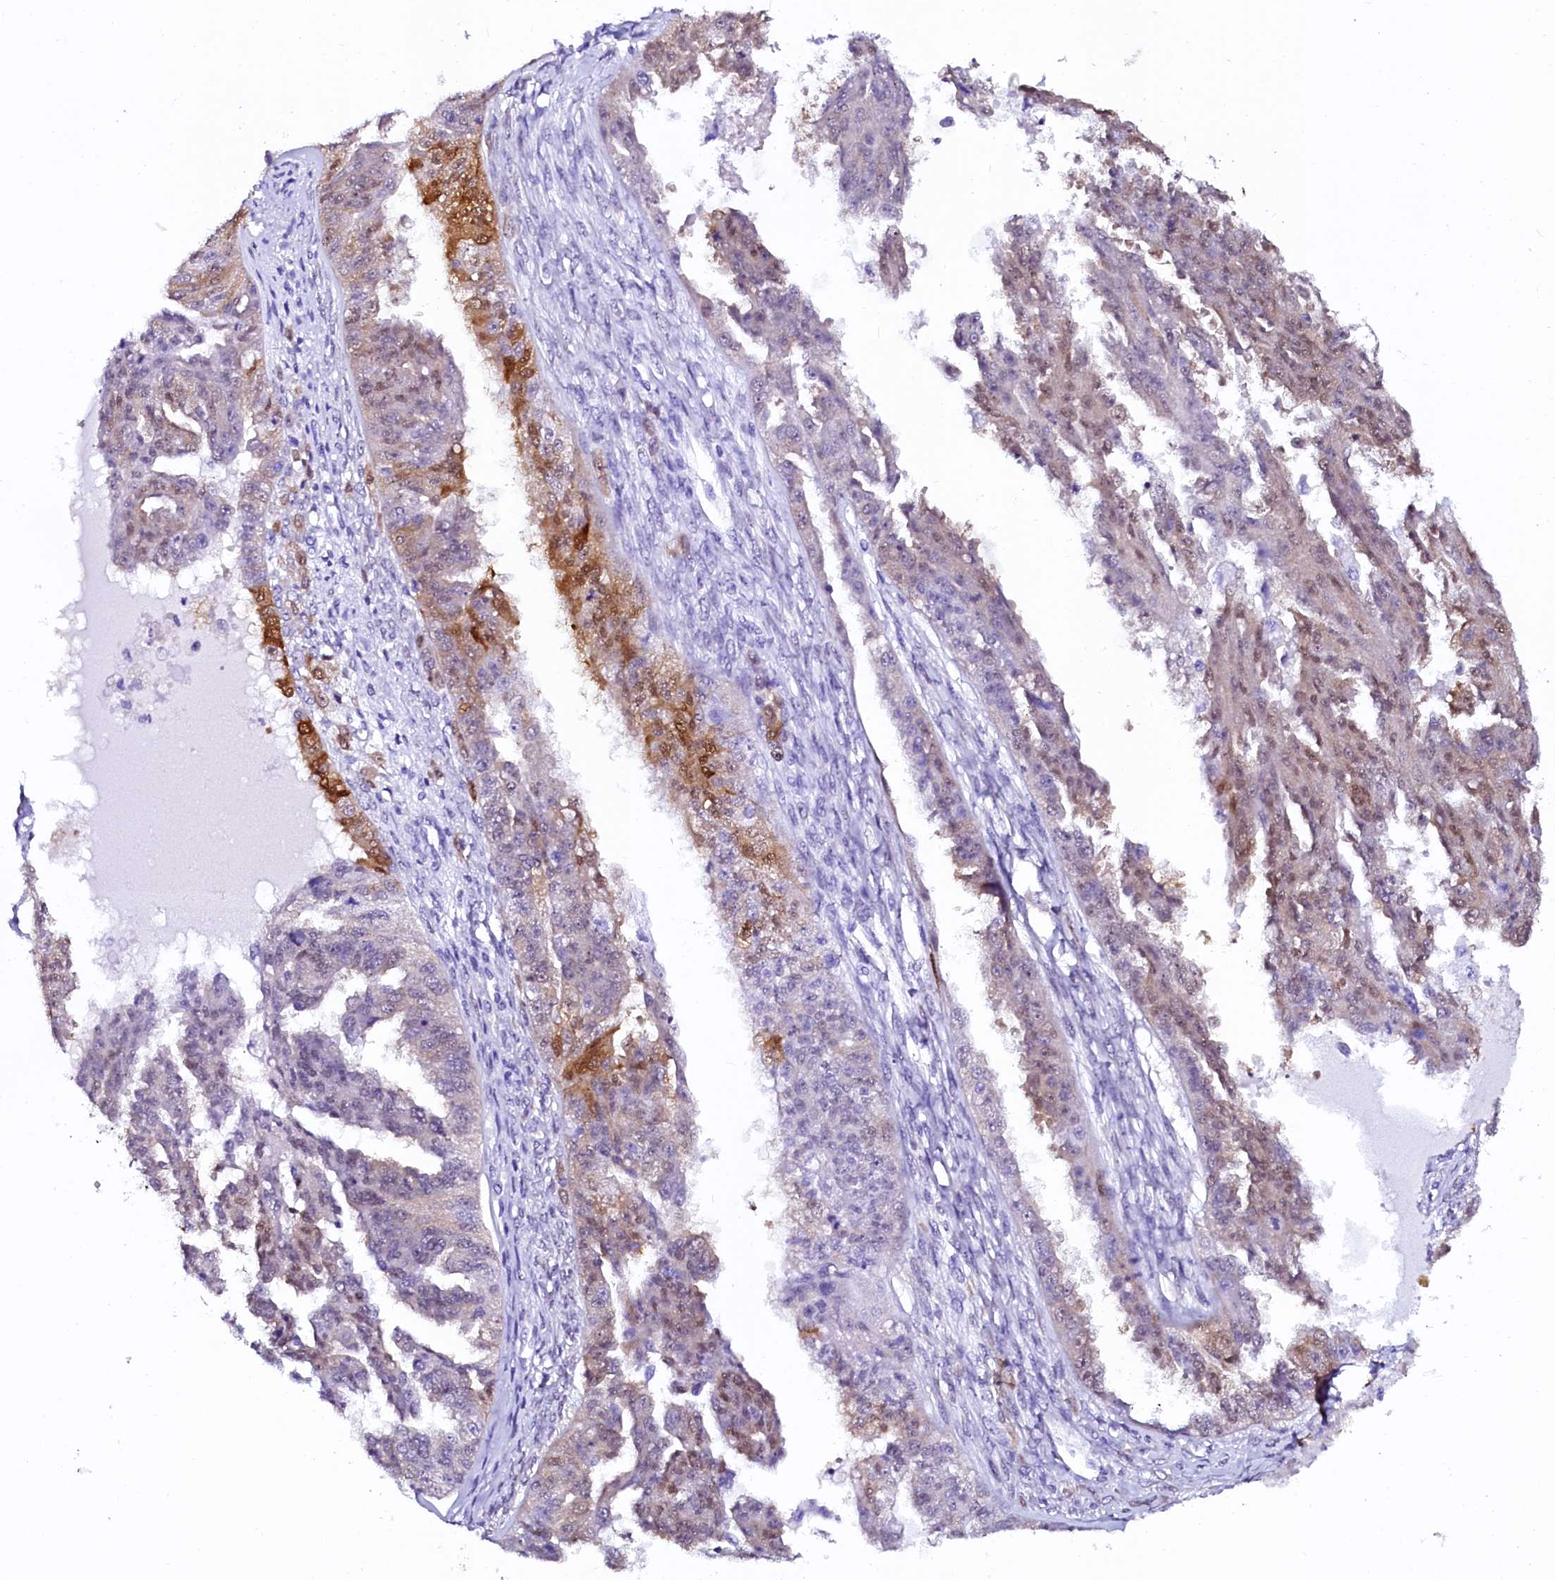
{"staining": {"intensity": "moderate", "quantity": "<25%", "location": "cytoplasmic/membranous,nuclear"}, "tissue": "ovarian cancer", "cell_type": "Tumor cells", "image_type": "cancer", "snomed": [{"axis": "morphology", "description": "Cystadenocarcinoma, serous, NOS"}, {"axis": "topography", "description": "Ovary"}], "caption": "Human ovarian cancer (serous cystadenocarcinoma) stained with a brown dye demonstrates moderate cytoplasmic/membranous and nuclear positive staining in approximately <25% of tumor cells.", "gene": "SORD", "patient": {"sex": "female", "age": 58}}